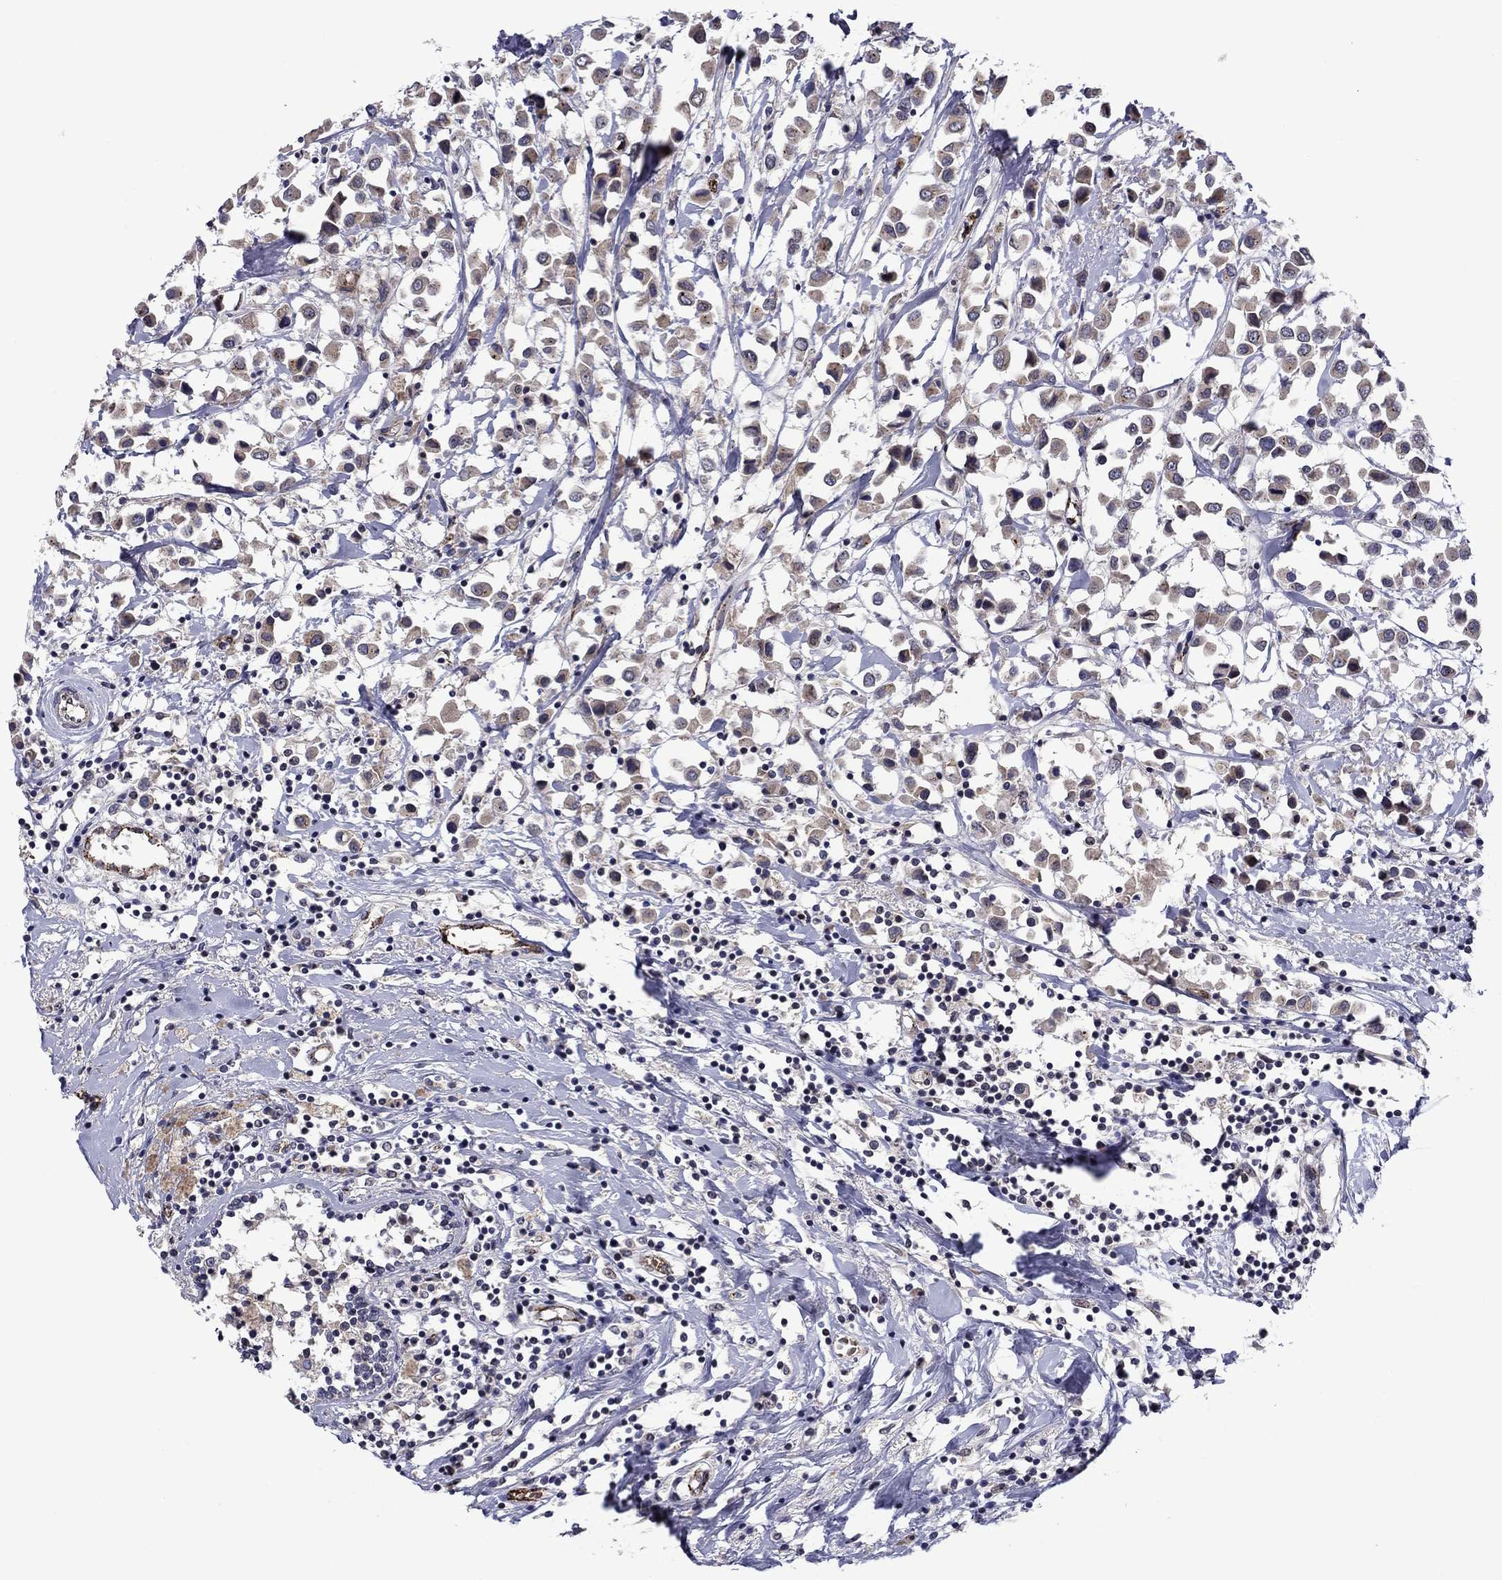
{"staining": {"intensity": "weak", "quantity": "<25%", "location": "cytoplasmic/membranous"}, "tissue": "breast cancer", "cell_type": "Tumor cells", "image_type": "cancer", "snomed": [{"axis": "morphology", "description": "Duct carcinoma"}, {"axis": "topography", "description": "Breast"}], "caption": "Human breast cancer (intraductal carcinoma) stained for a protein using IHC exhibits no positivity in tumor cells.", "gene": "SLITRK1", "patient": {"sex": "female", "age": 61}}